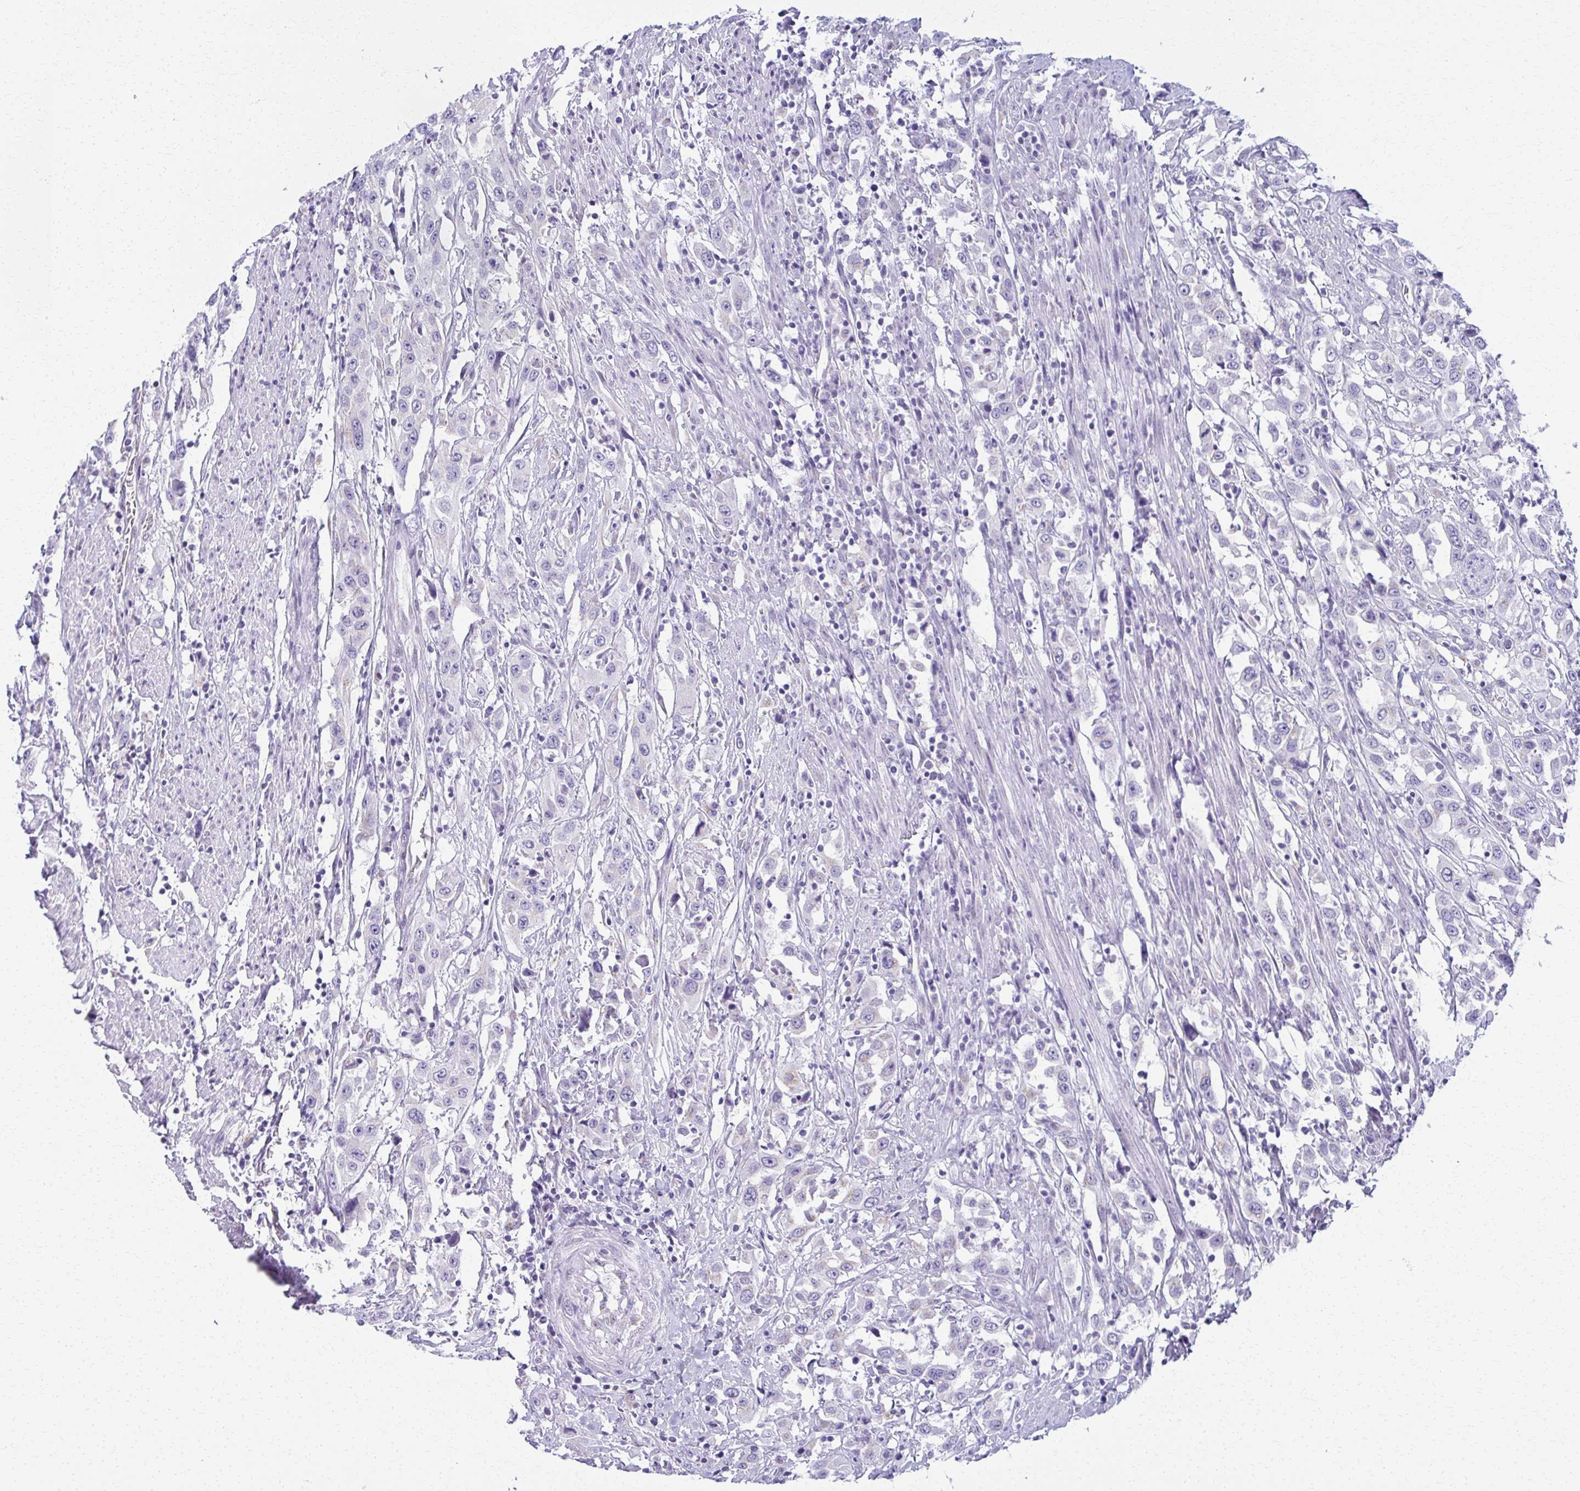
{"staining": {"intensity": "negative", "quantity": "none", "location": "none"}, "tissue": "urothelial cancer", "cell_type": "Tumor cells", "image_type": "cancer", "snomed": [{"axis": "morphology", "description": "Urothelial carcinoma, High grade"}, {"axis": "topography", "description": "Urinary bladder"}], "caption": "DAB (3,3'-diaminobenzidine) immunohistochemical staining of high-grade urothelial carcinoma exhibits no significant expression in tumor cells.", "gene": "SCLY", "patient": {"sex": "male", "age": 61}}